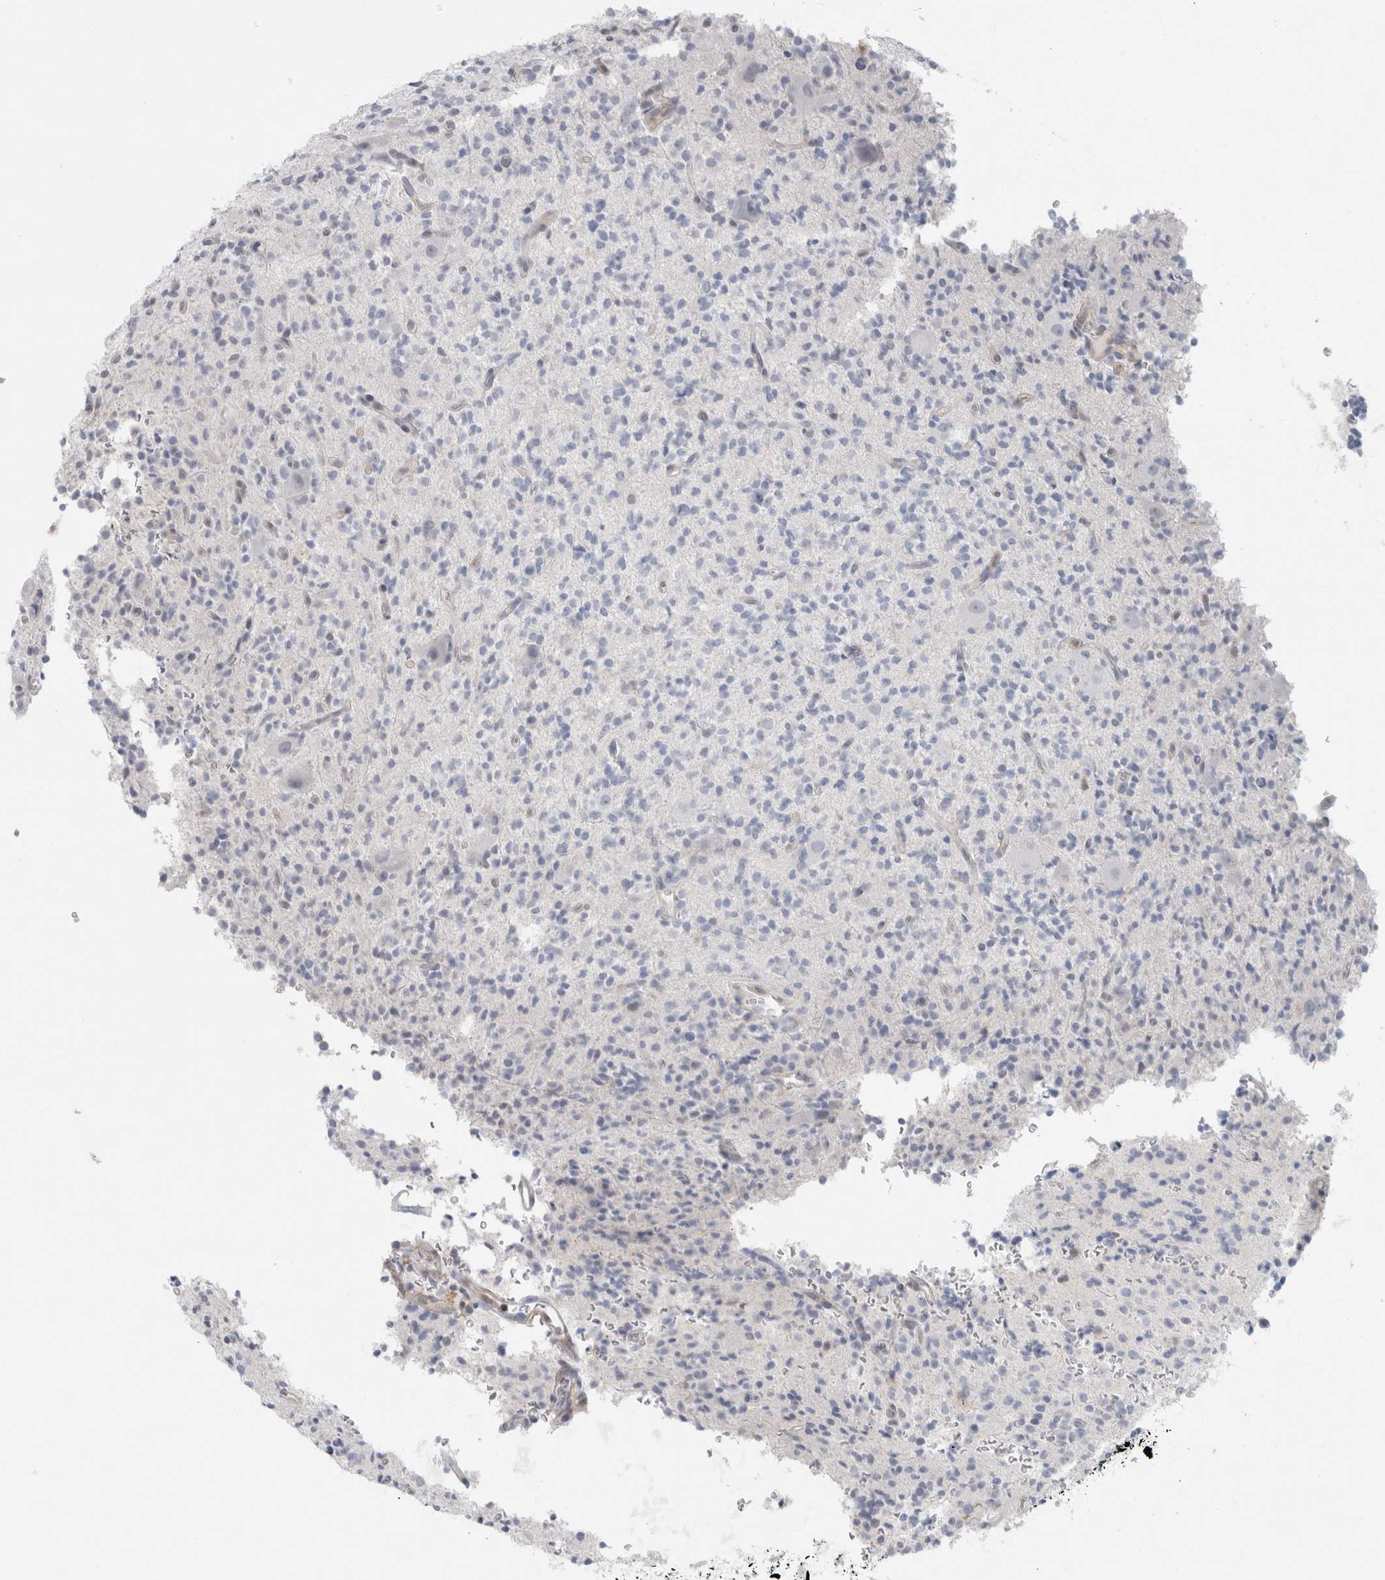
{"staining": {"intensity": "negative", "quantity": "none", "location": "none"}, "tissue": "glioma", "cell_type": "Tumor cells", "image_type": "cancer", "snomed": [{"axis": "morphology", "description": "Glioma, malignant, High grade"}, {"axis": "topography", "description": "Brain"}], "caption": "The micrograph reveals no staining of tumor cells in glioma. The staining was performed using DAB (3,3'-diaminobenzidine) to visualize the protein expression in brown, while the nuclei were stained in blue with hematoxylin (Magnification: 20x).", "gene": "CASP6", "patient": {"sex": "male", "age": 34}}